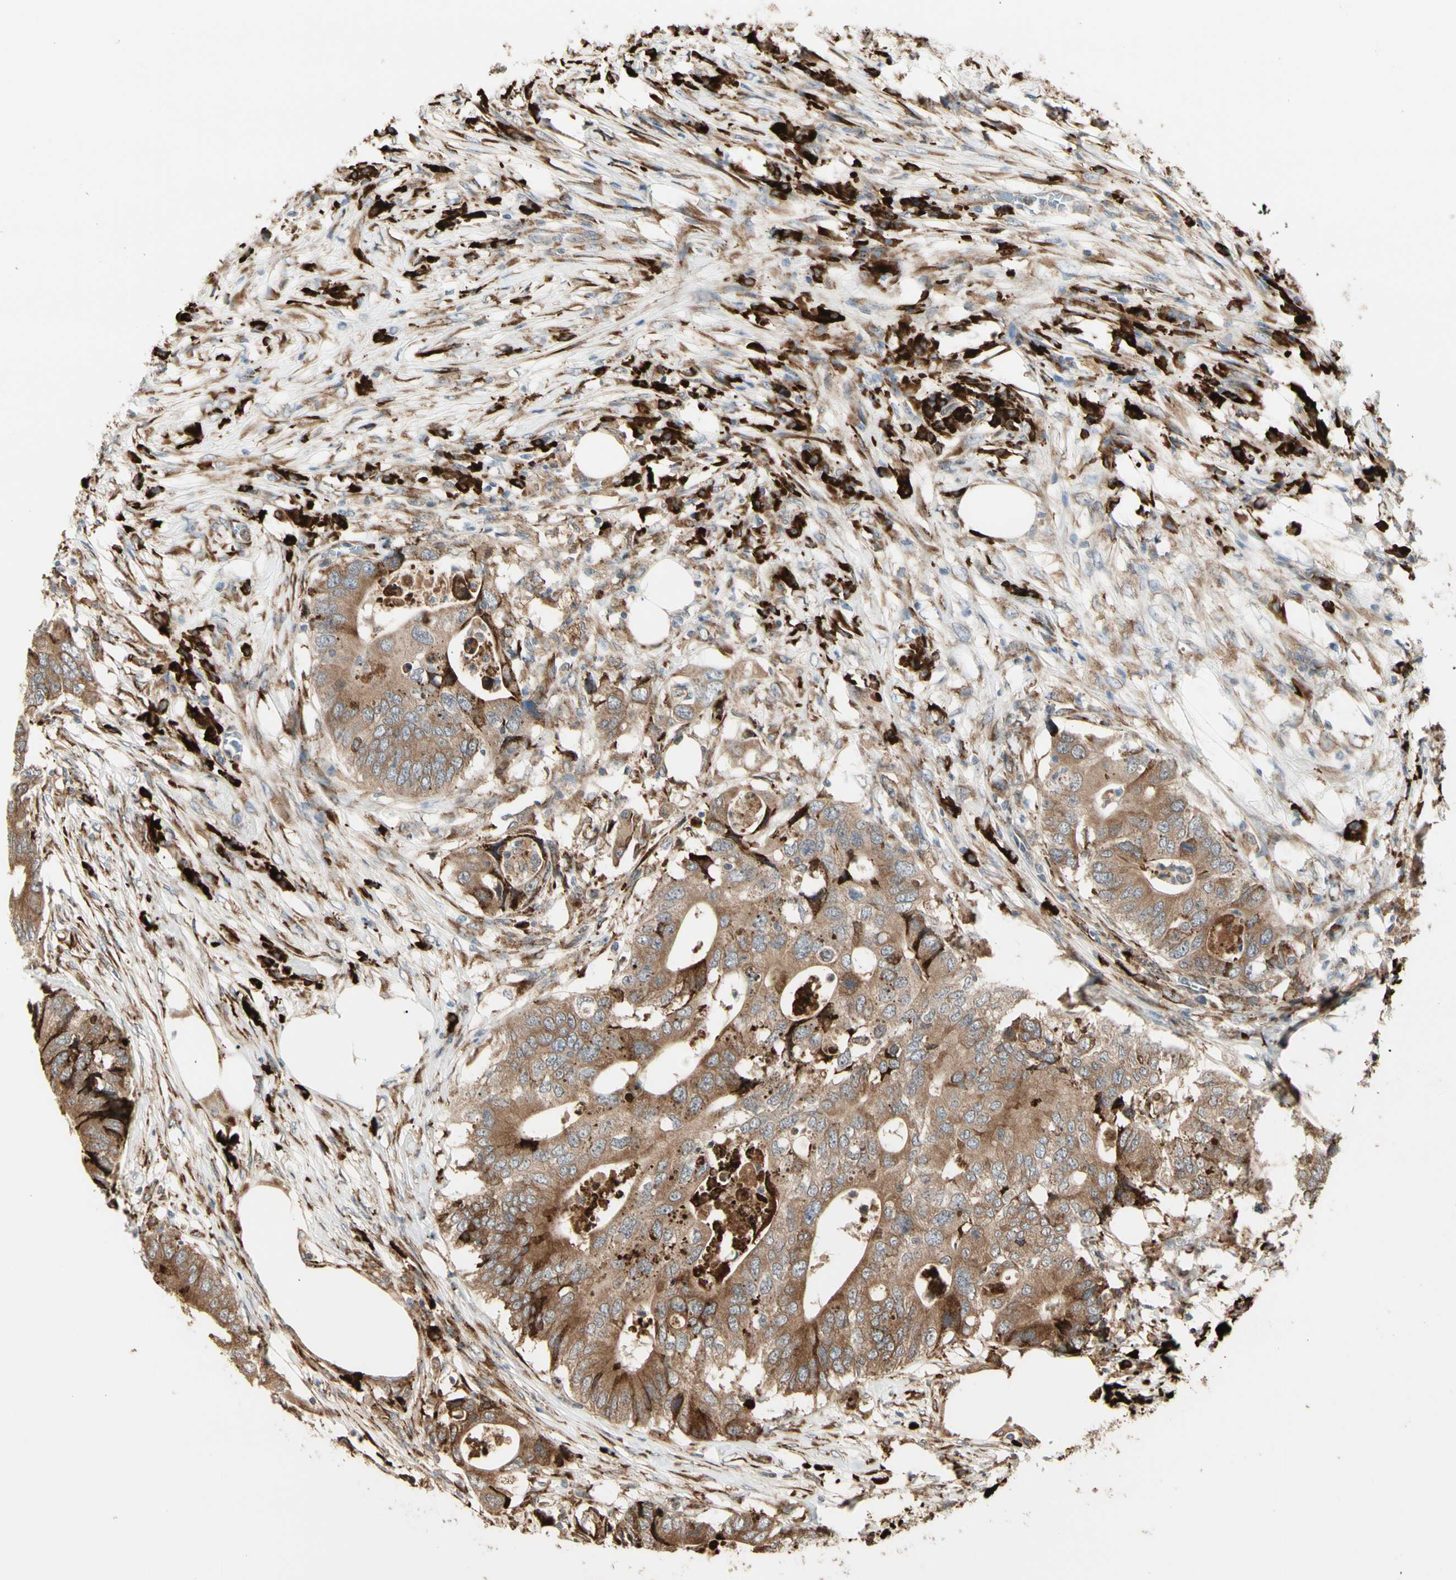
{"staining": {"intensity": "moderate", "quantity": ">75%", "location": "cytoplasmic/membranous"}, "tissue": "colorectal cancer", "cell_type": "Tumor cells", "image_type": "cancer", "snomed": [{"axis": "morphology", "description": "Adenocarcinoma, NOS"}, {"axis": "topography", "description": "Colon"}], "caption": "The image displays staining of colorectal cancer (adenocarcinoma), revealing moderate cytoplasmic/membranous protein staining (brown color) within tumor cells.", "gene": "HSP90B1", "patient": {"sex": "male", "age": 71}}